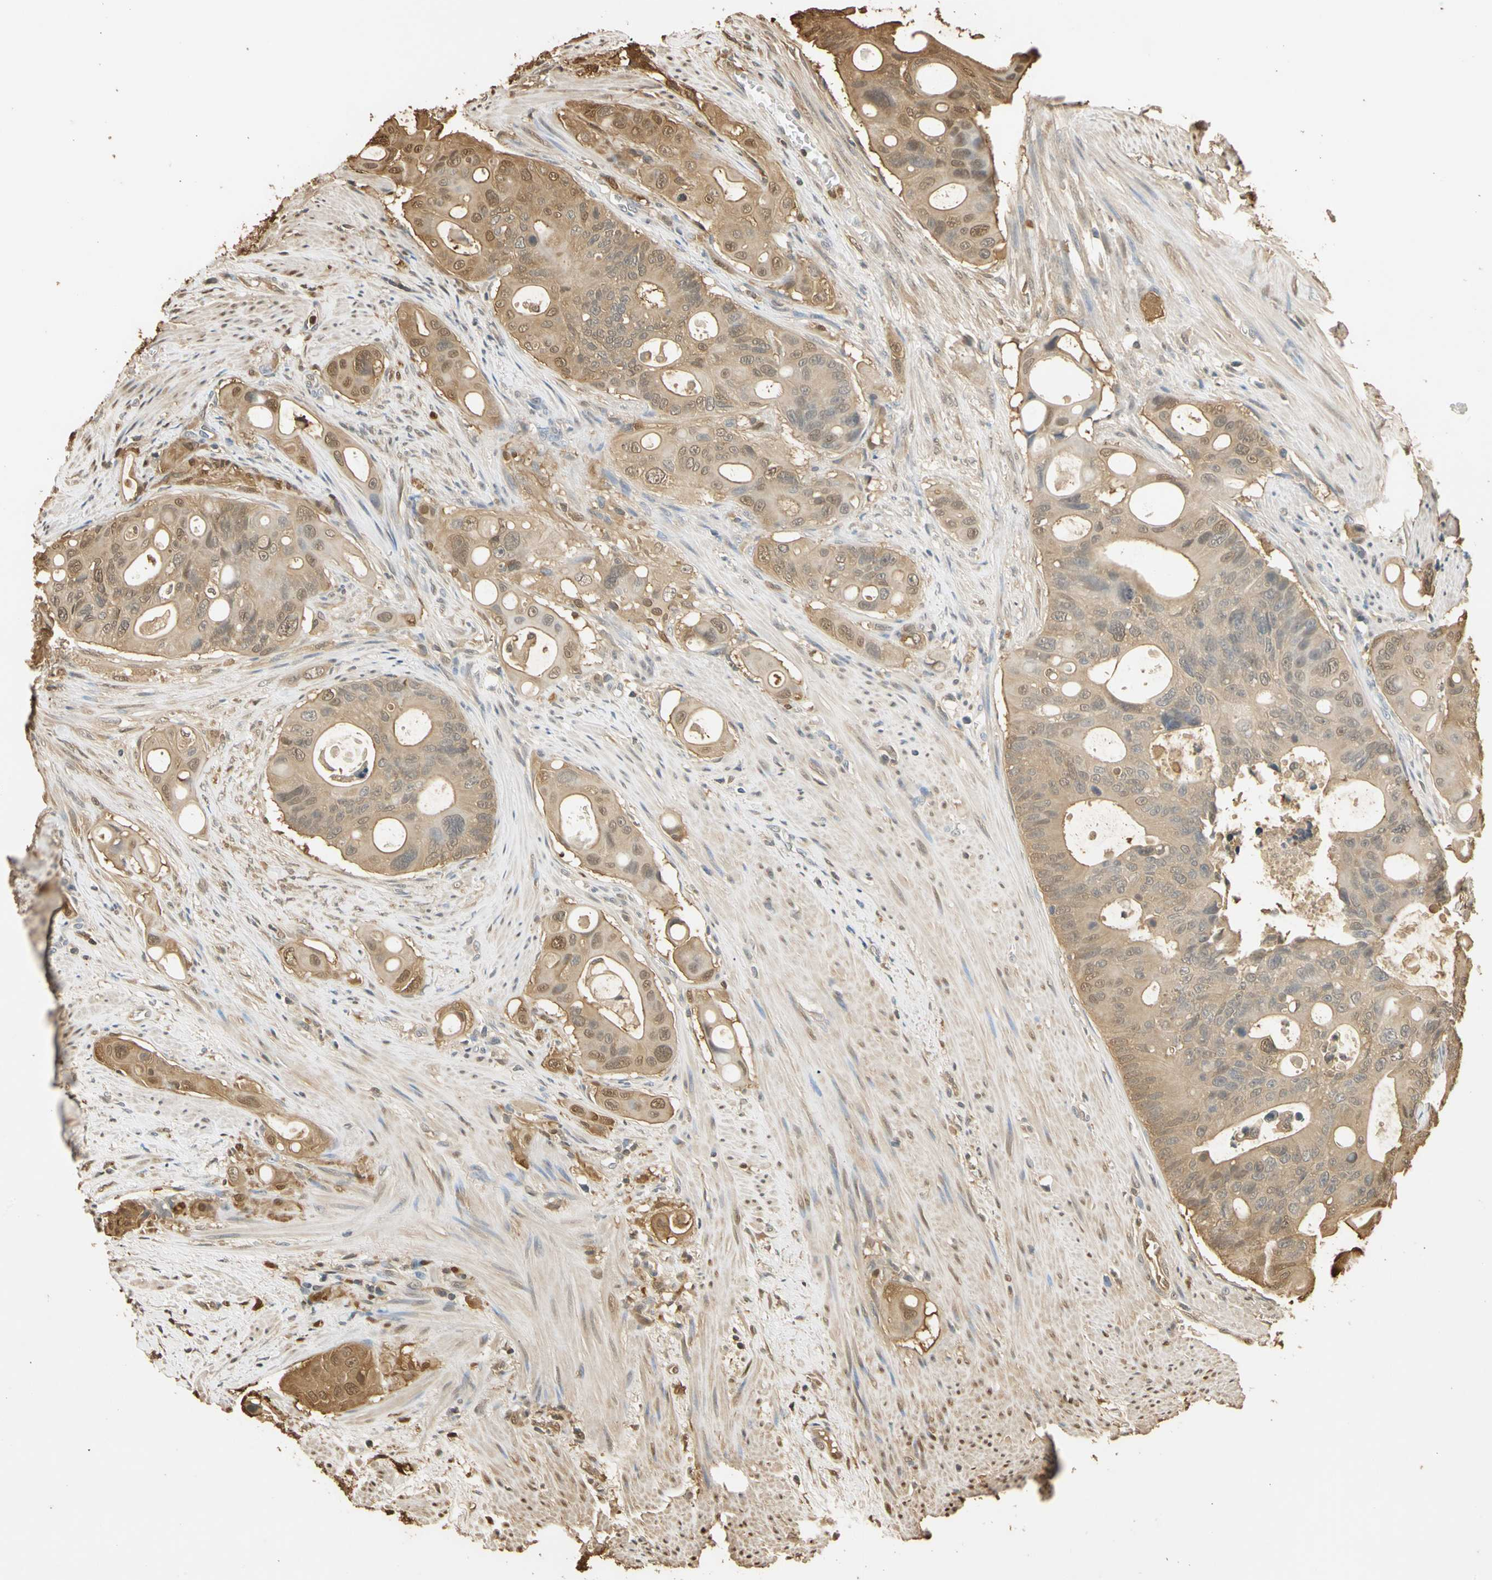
{"staining": {"intensity": "moderate", "quantity": ">75%", "location": "cytoplasmic/membranous,nuclear"}, "tissue": "colorectal cancer", "cell_type": "Tumor cells", "image_type": "cancer", "snomed": [{"axis": "morphology", "description": "Adenocarcinoma, NOS"}, {"axis": "topography", "description": "Colon"}], "caption": "Tumor cells reveal moderate cytoplasmic/membranous and nuclear positivity in about >75% of cells in colorectal cancer. (Brightfield microscopy of DAB IHC at high magnification).", "gene": "S100A6", "patient": {"sex": "female", "age": 57}}